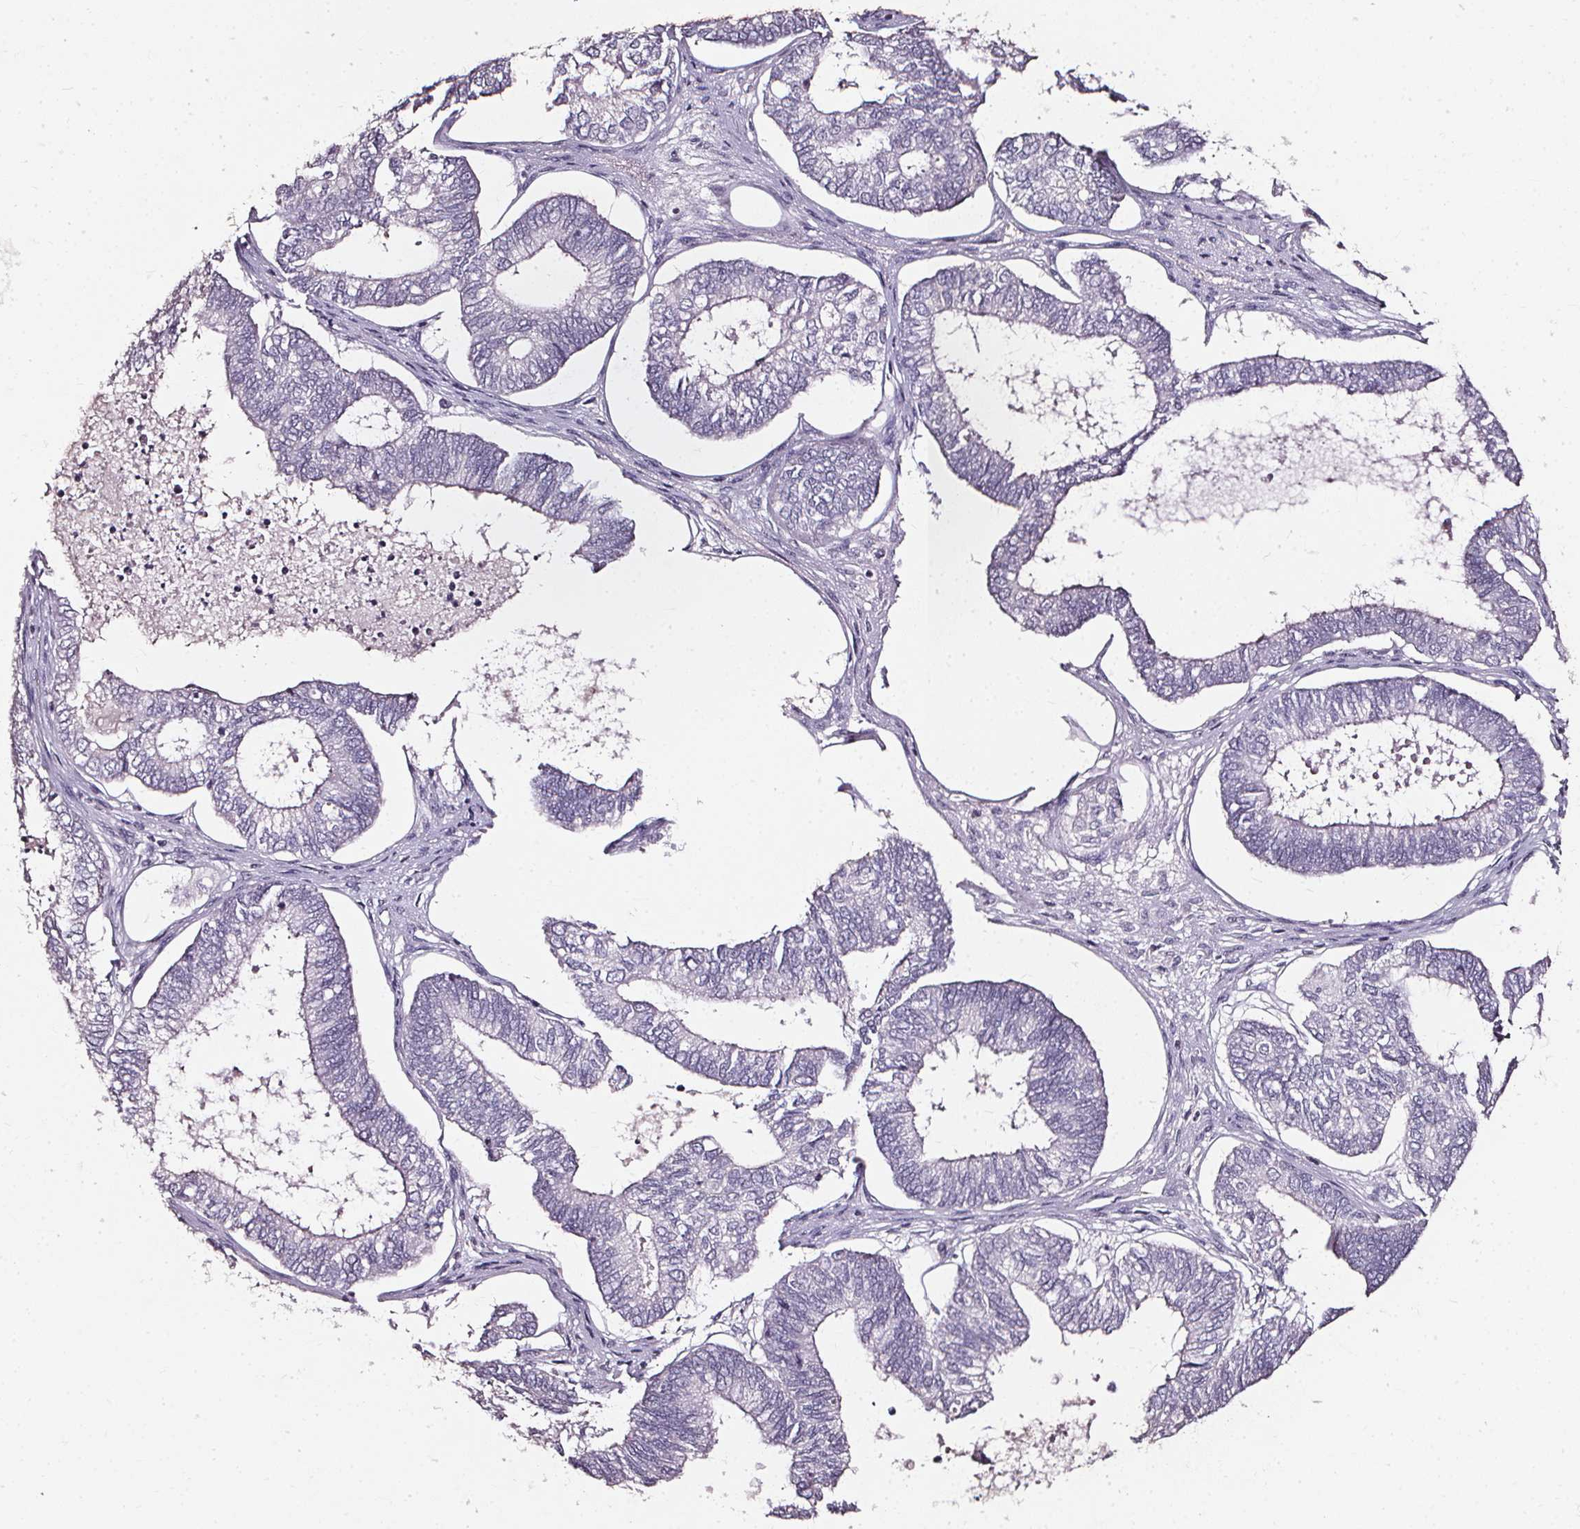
{"staining": {"intensity": "negative", "quantity": "none", "location": "none"}, "tissue": "ovarian cancer", "cell_type": "Tumor cells", "image_type": "cancer", "snomed": [{"axis": "morphology", "description": "Carcinoma, endometroid"}, {"axis": "topography", "description": "Ovary"}], "caption": "Ovarian endometroid carcinoma was stained to show a protein in brown. There is no significant expression in tumor cells. (DAB (3,3'-diaminobenzidine) immunohistochemistry with hematoxylin counter stain).", "gene": "DEFA5", "patient": {"sex": "female", "age": 64}}